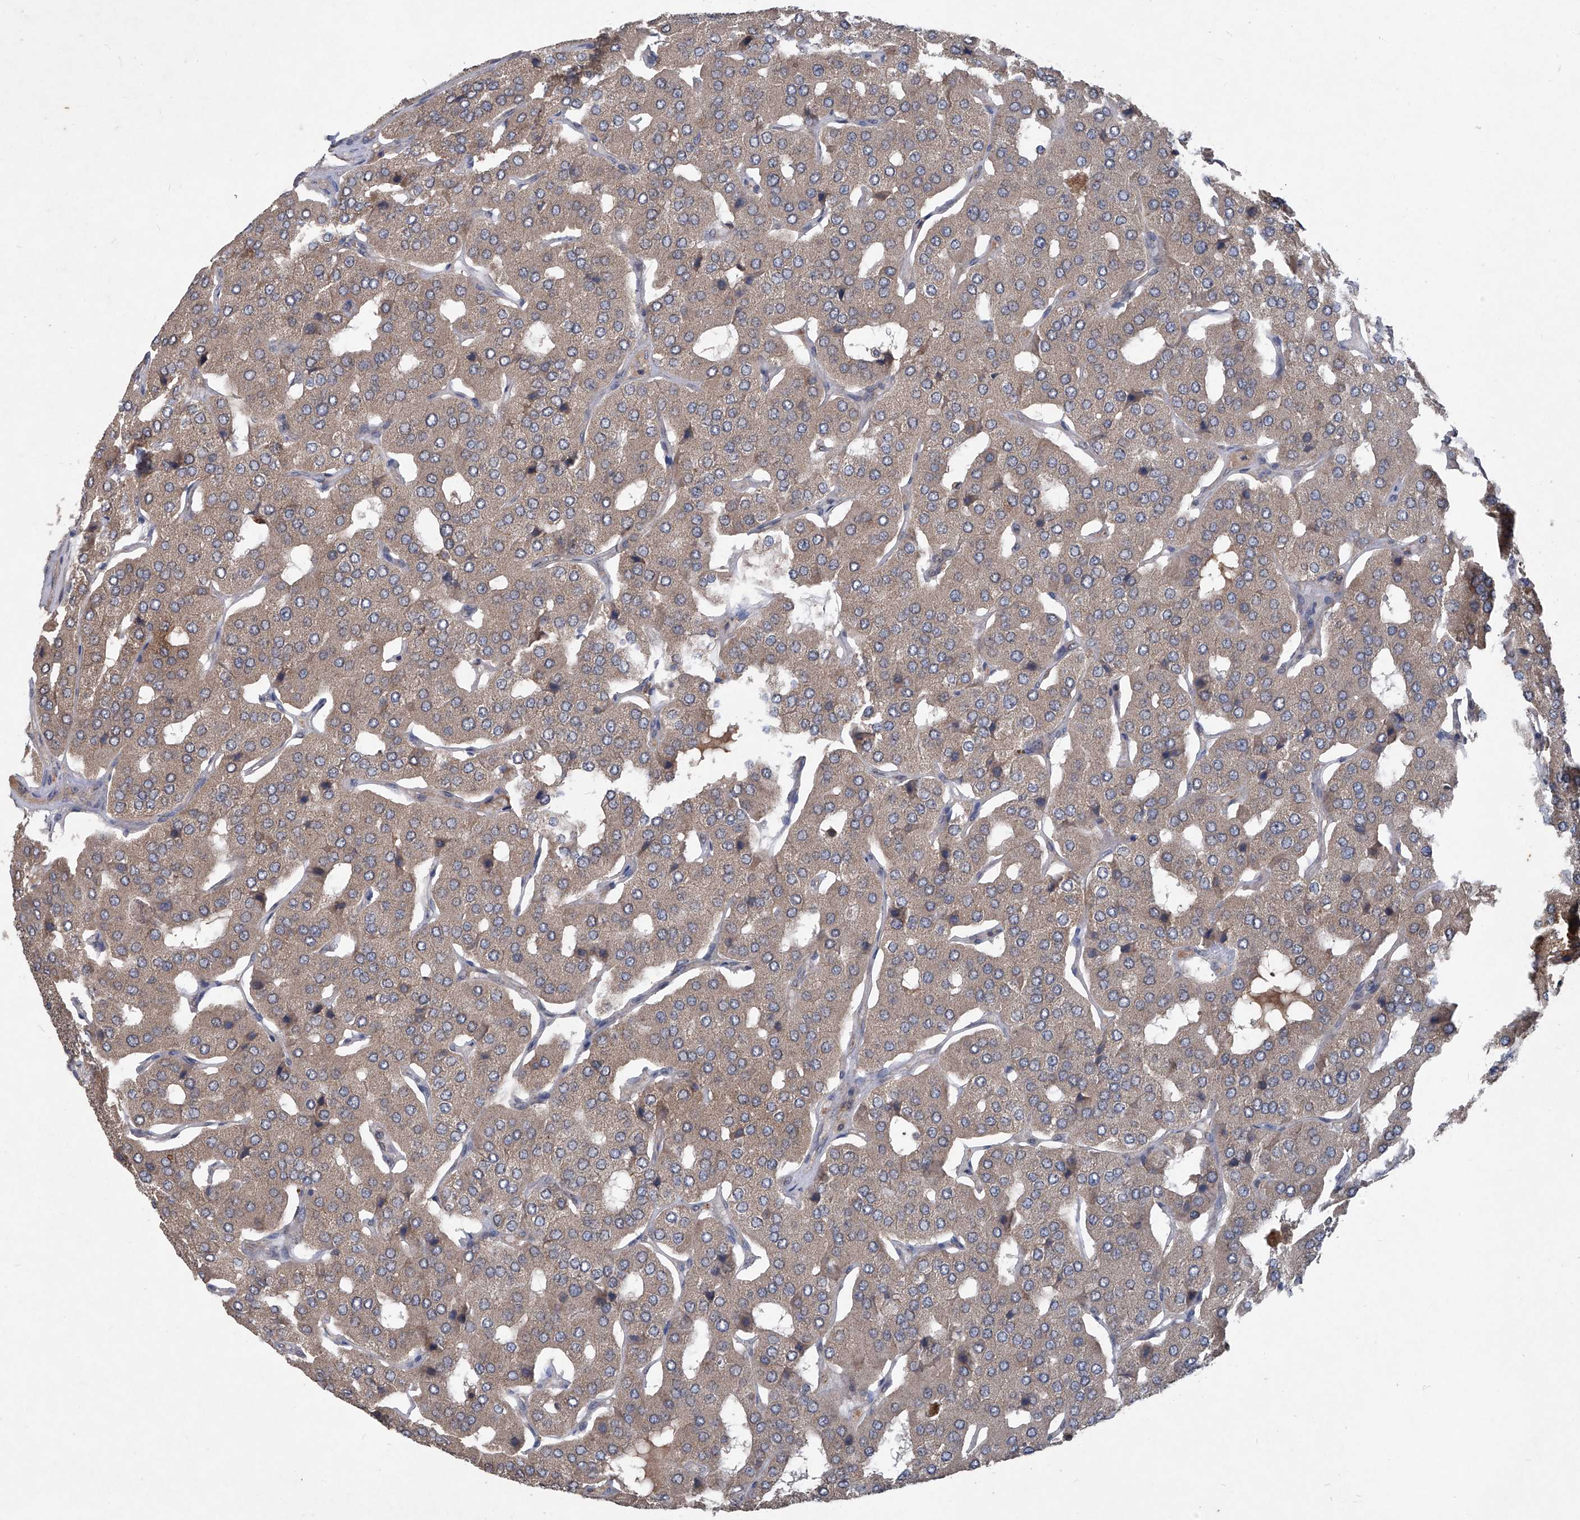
{"staining": {"intensity": "weak", "quantity": ">75%", "location": "cytoplasmic/membranous"}, "tissue": "parathyroid gland", "cell_type": "Glandular cells", "image_type": "normal", "snomed": [{"axis": "morphology", "description": "Normal tissue, NOS"}, {"axis": "morphology", "description": "Adenoma, NOS"}, {"axis": "topography", "description": "Parathyroid gland"}], "caption": "A brown stain labels weak cytoplasmic/membranous expression of a protein in glandular cells of unremarkable parathyroid gland. (DAB (3,3'-diaminobenzidine) IHC, brown staining for protein, blue staining for nuclei).", "gene": "SUMF2", "patient": {"sex": "female", "age": 86}}